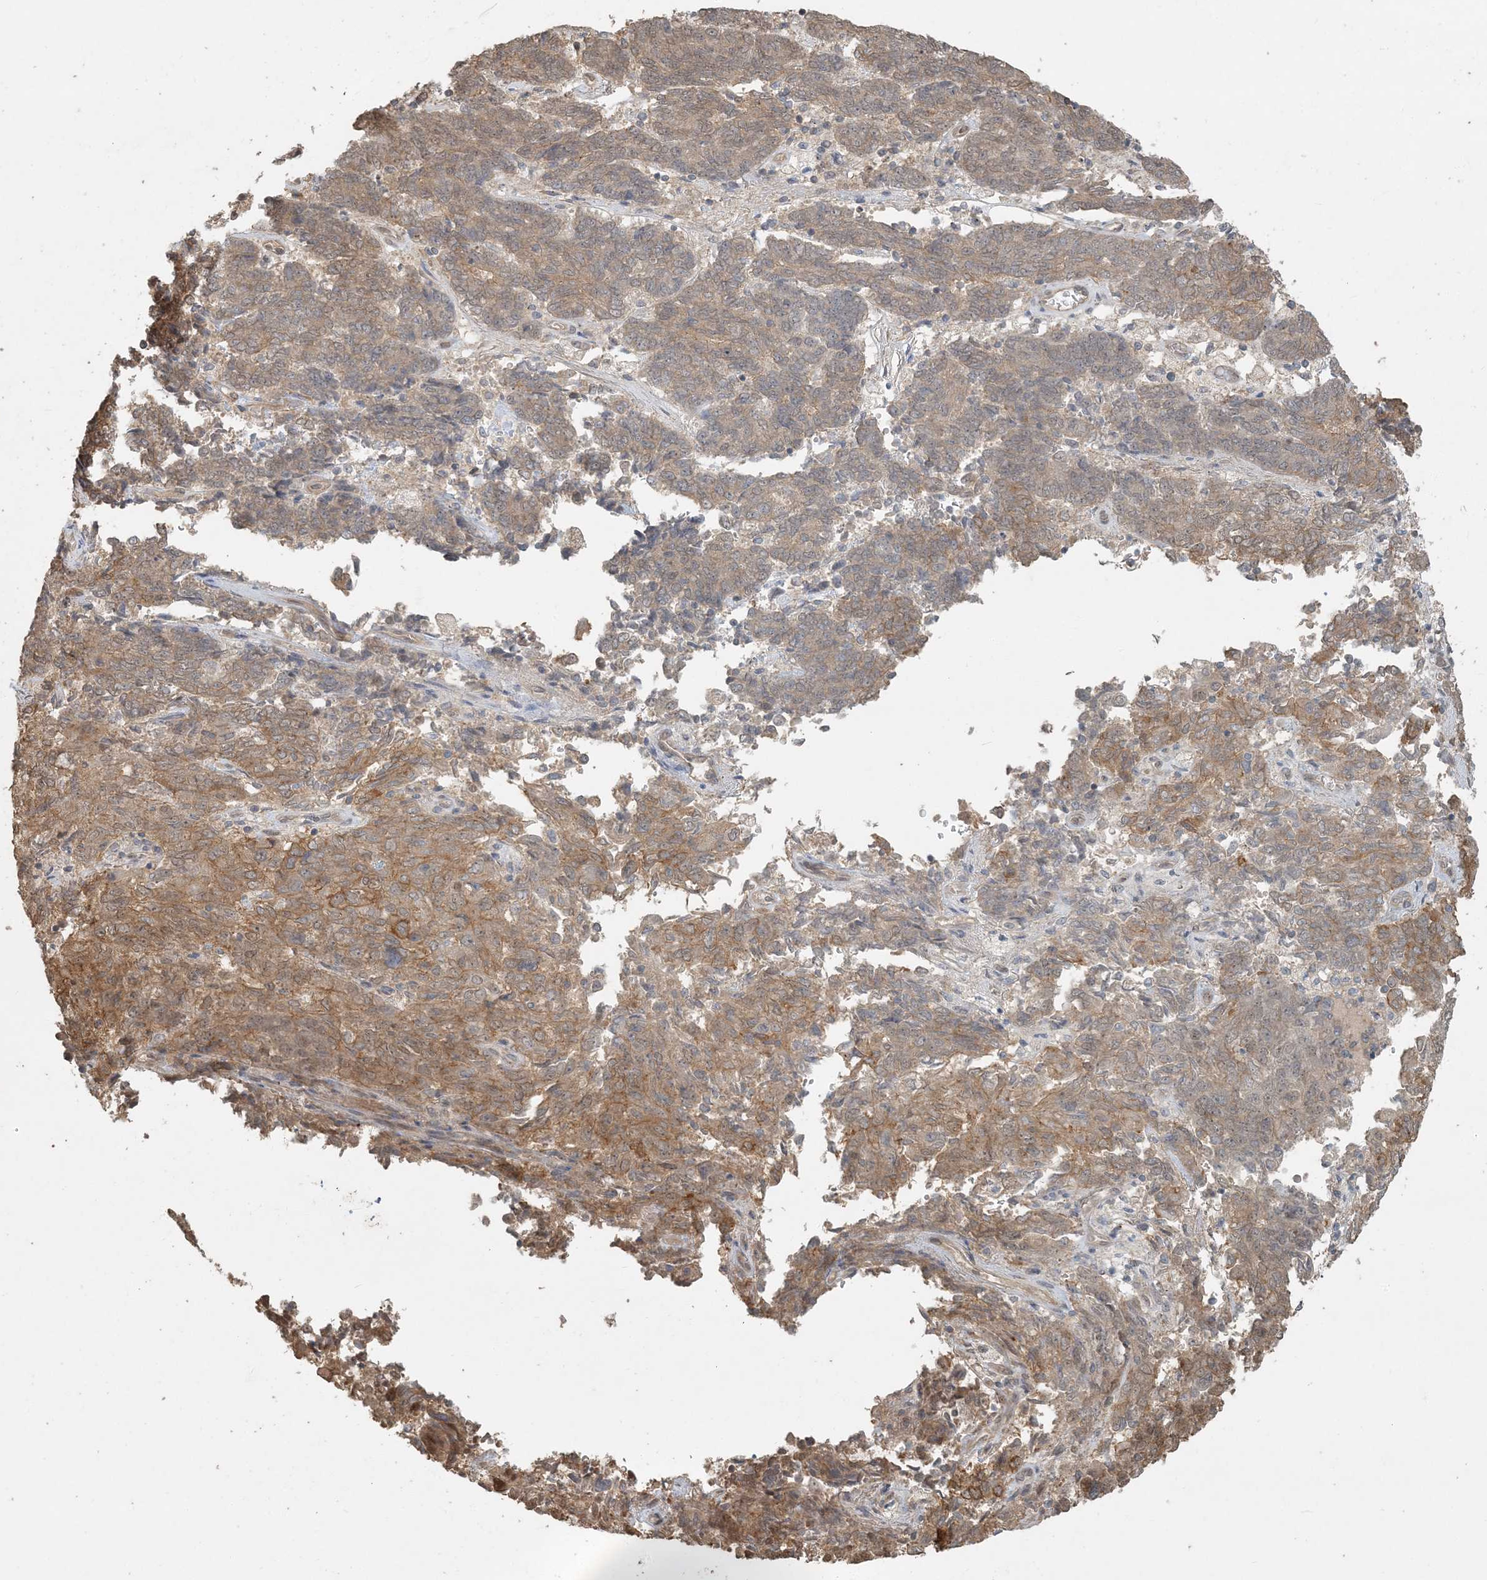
{"staining": {"intensity": "moderate", "quantity": ">75%", "location": "cytoplasmic/membranous"}, "tissue": "endometrial cancer", "cell_type": "Tumor cells", "image_type": "cancer", "snomed": [{"axis": "morphology", "description": "Adenocarcinoma, NOS"}, {"axis": "topography", "description": "Endometrium"}], "caption": "Immunohistochemical staining of adenocarcinoma (endometrial) displays moderate cytoplasmic/membranous protein positivity in approximately >75% of tumor cells.", "gene": "AK9", "patient": {"sex": "female", "age": 80}}